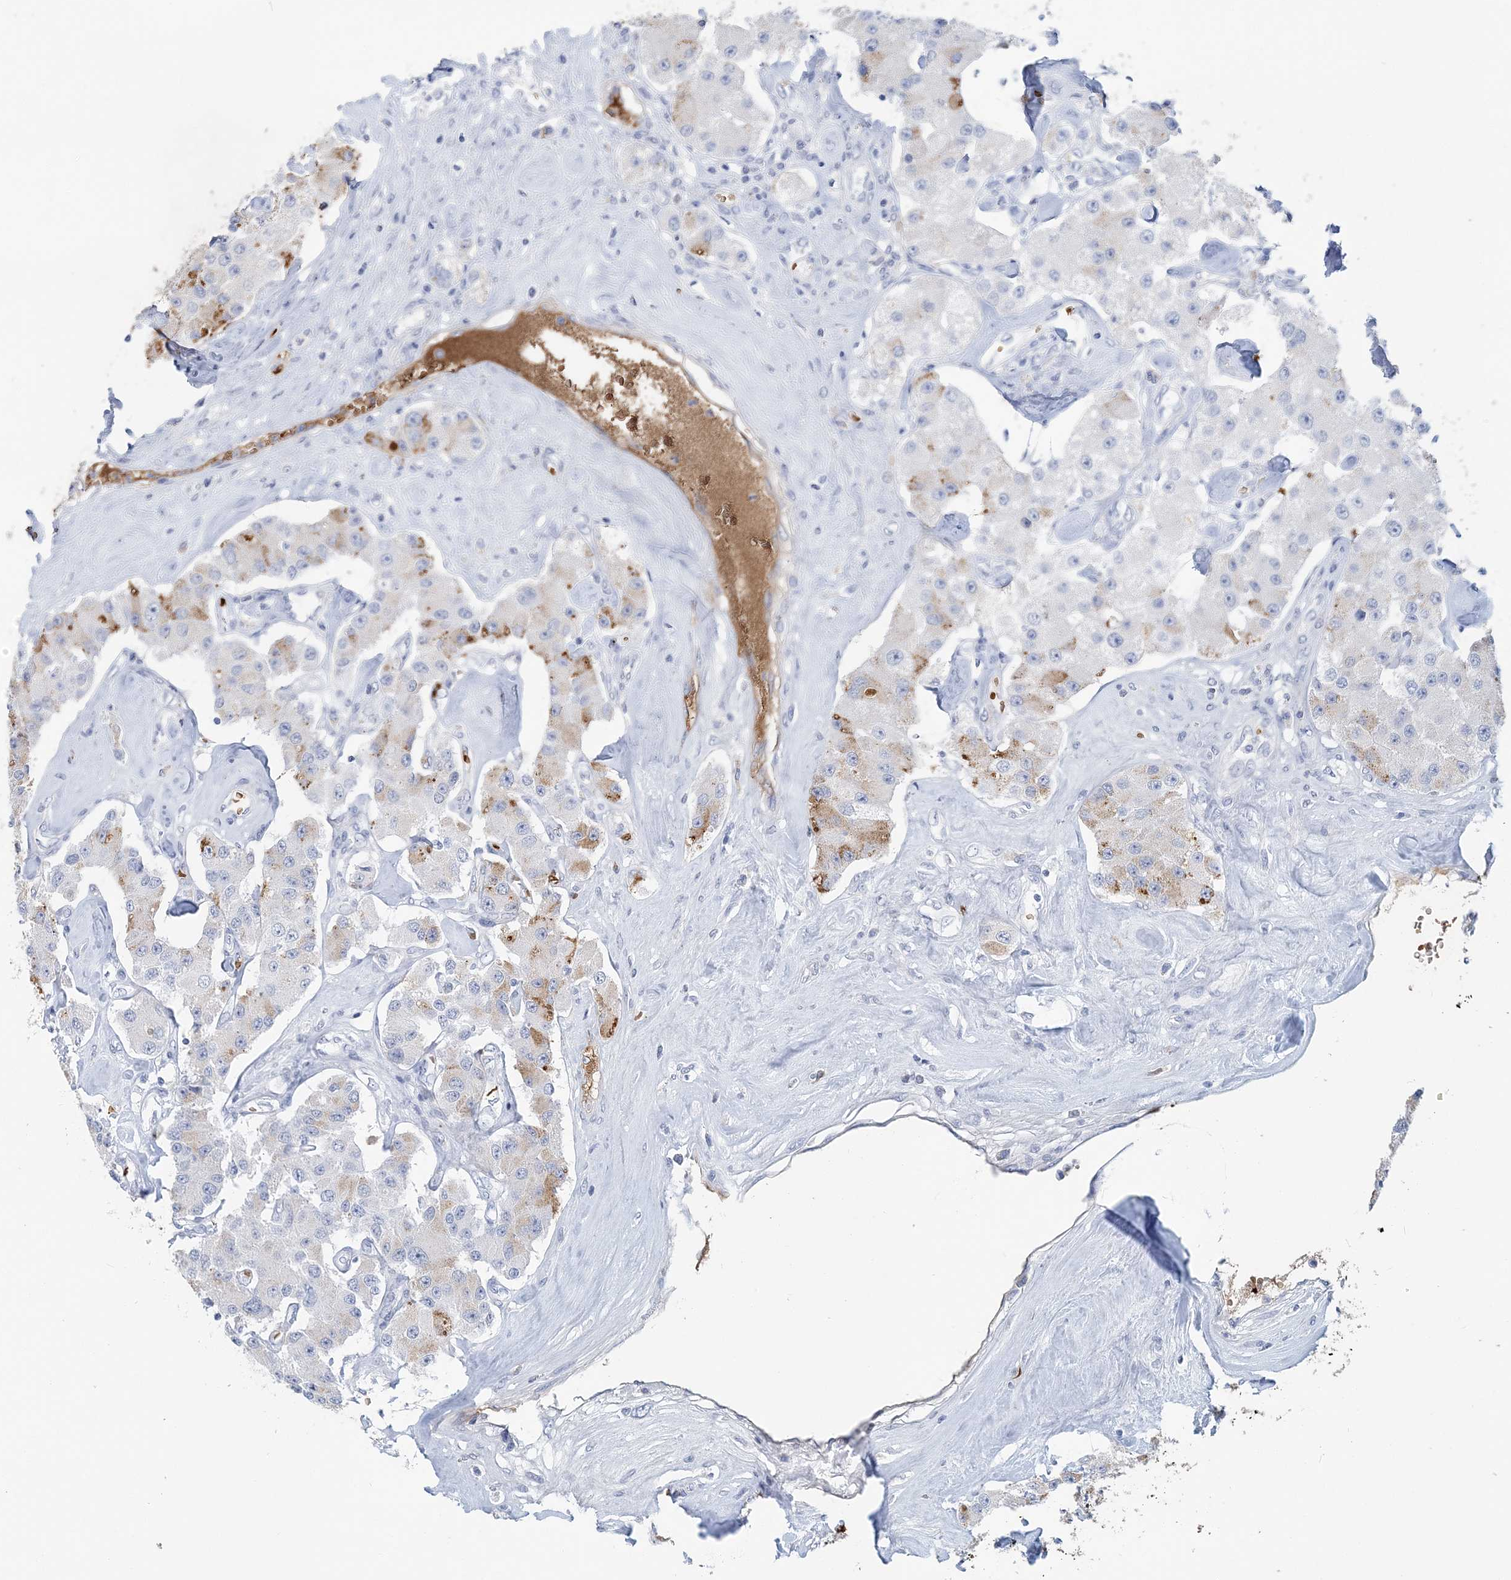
{"staining": {"intensity": "moderate", "quantity": "<25%", "location": "cytoplasmic/membranous"}, "tissue": "carcinoid", "cell_type": "Tumor cells", "image_type": "cancer", "snomed": [{"axis": "morphology", "description": "Carcinoid, malignant, NOS"}, {"axis": "topography", "description": "Pancreas"}], "caption": "Immunohistochemical staining of carcinoid (malignant) shows low levels of moderate cytoplasmic/membranous protein positivity in approximately <25% of tumor cells.", "gene": "HBD", "patient": {"sex": "male", "age": 41}}